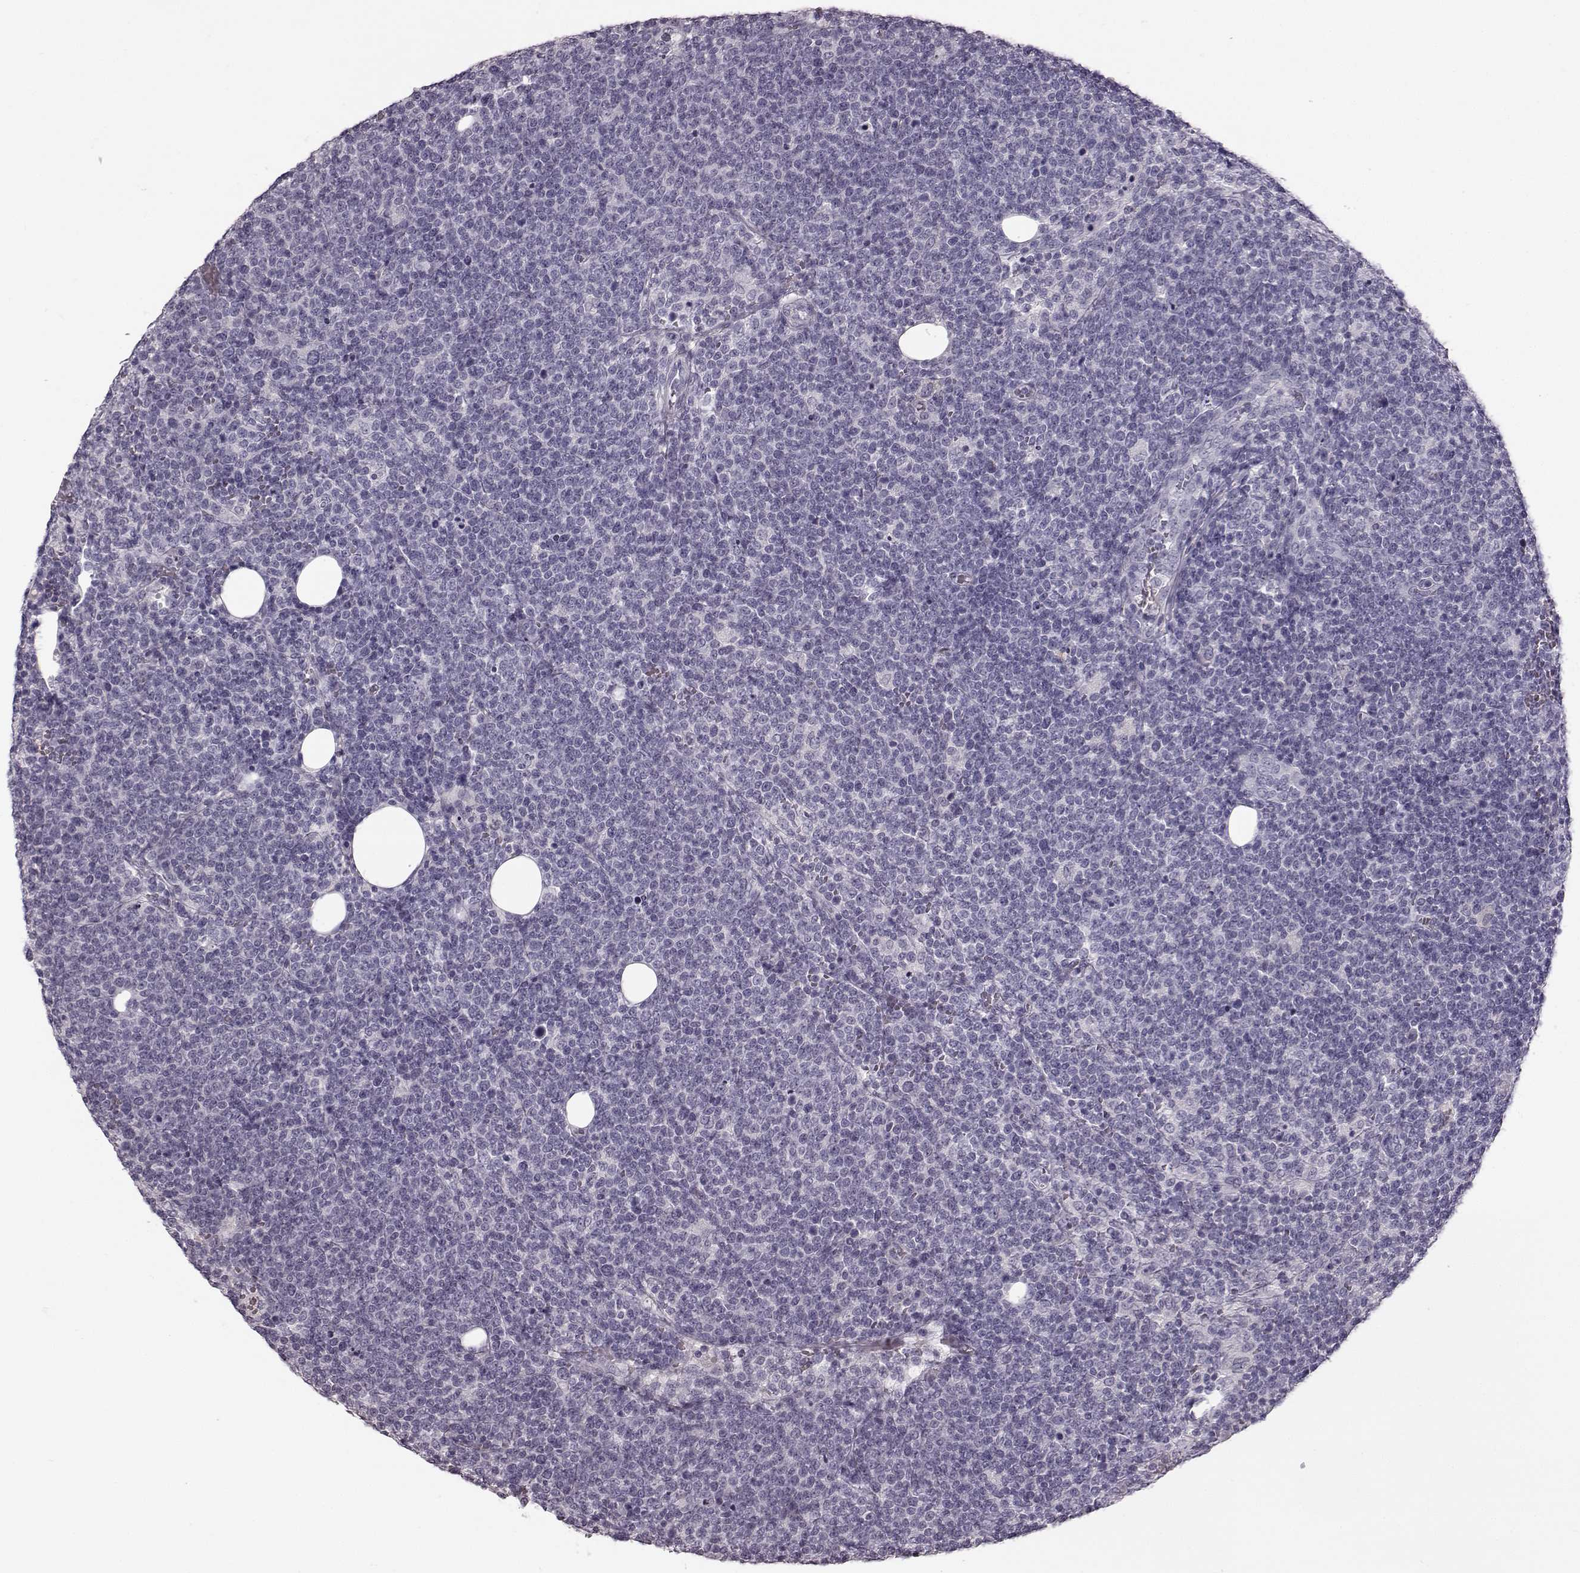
{"staining": {"intensity": "negative", "quantity": "none", "location": "none"}, "tissue": "lymphoma", "cell_type": "Tumor cells", "image_type": "cancer", "snomed": [{"axis": "morphology", "description": "Malignant lymphoma, non-Hodgkin's type, High grade"}, {"axis": "topography", "description": "Lymph node"}], "caption": "Tumor cells are negative for protein expression in human lymphoma.", "gene": "ZNF433", "patient": {"sex": "male", "age": 61}}